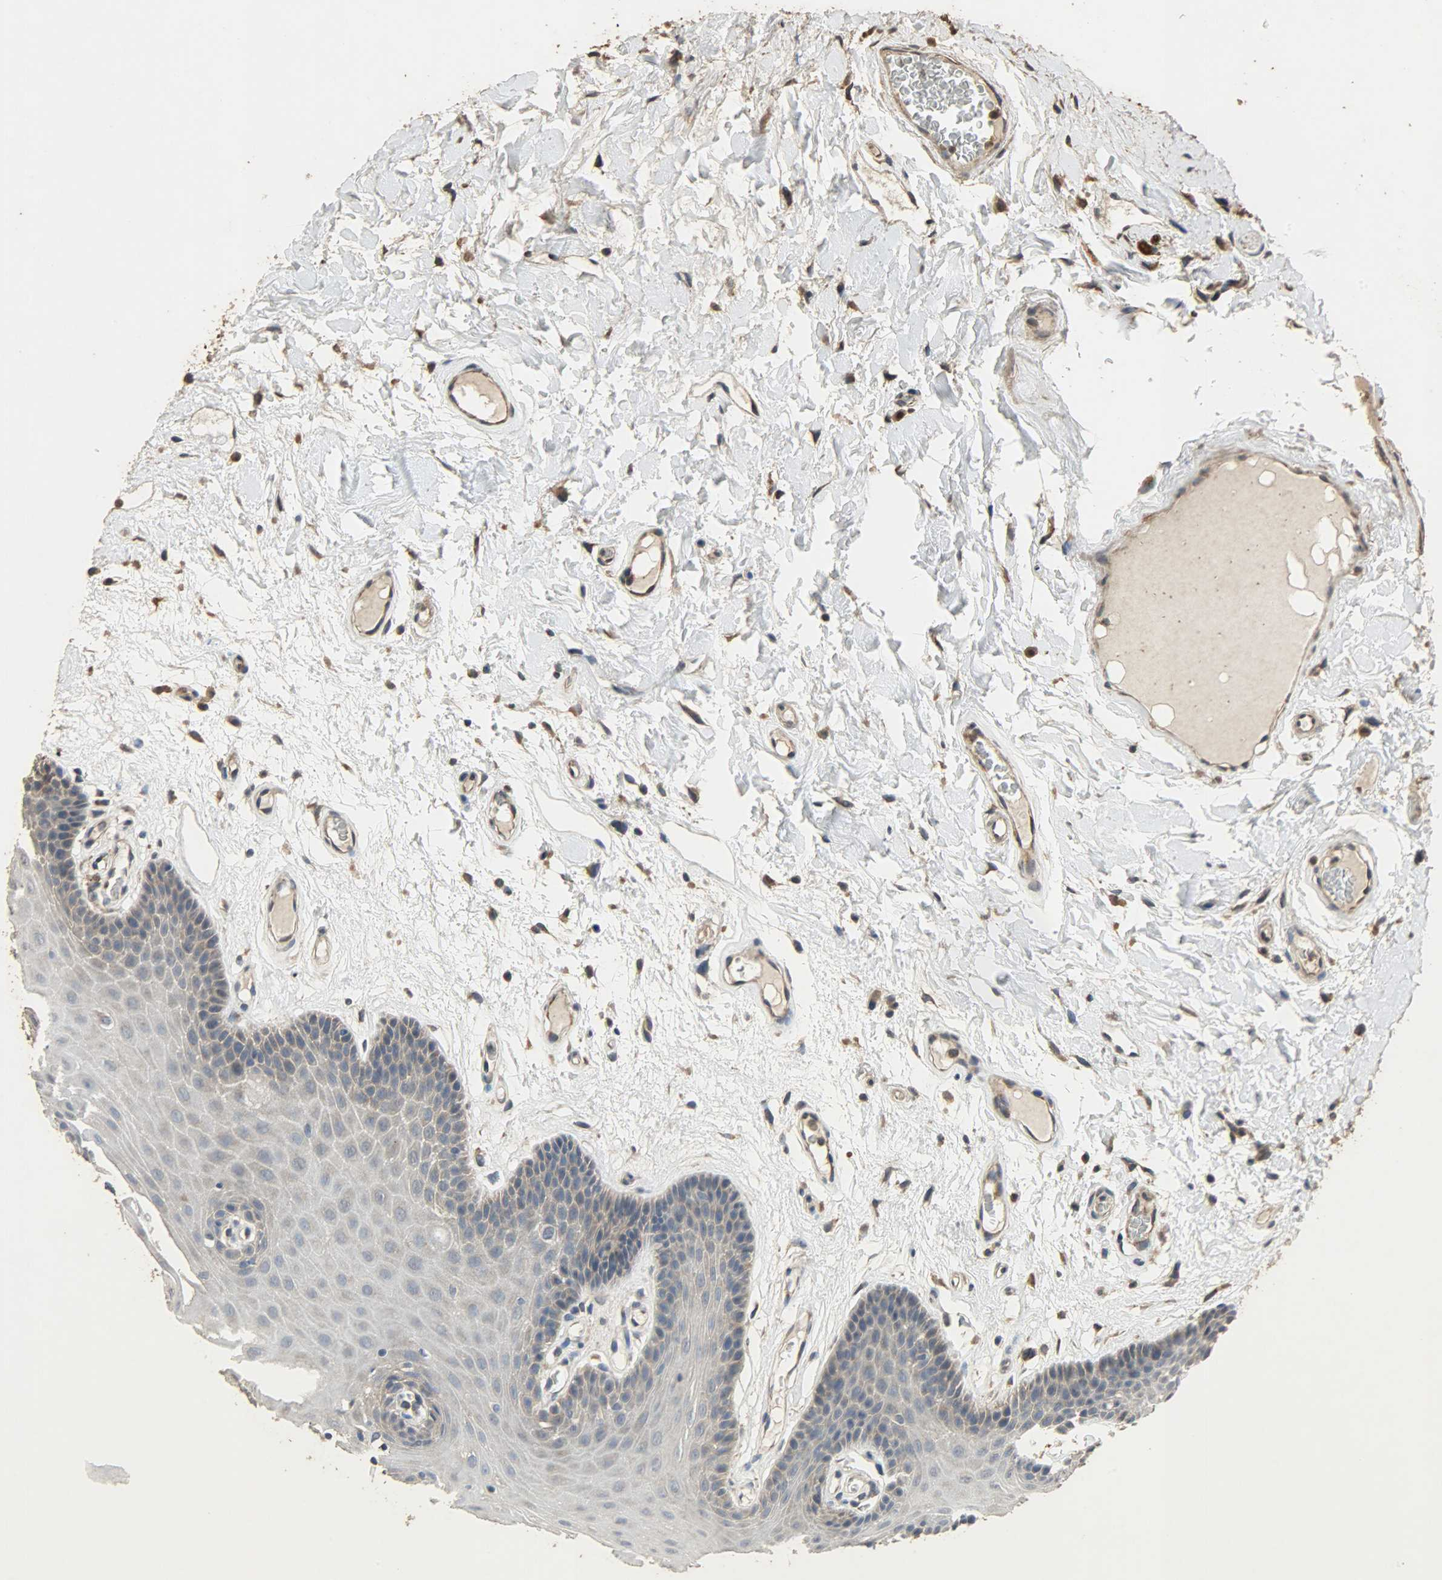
{"staining": {"intensity": "moderate", "quantity": ">75%", "location": "cytoplasmic/membranous"}, "tissue": "oral mucosa", "cell_type": "Squamous epithelial cells", "image_type": "normal", "snomed": [{"axis": "morphology", "description": "Normal tissue, NOS"}, {"axis": "morphology", "description": "Squamous cell carcinoma, NOS"}, {"axis": "topography", "description": "Skeletal muscle"}, {"axis": "topography", "description": "Oral tissue"}, {"axis": "topography", "description": "Head-Neck"}], "caption": "A brown stain highlights moderate cytoplasmic/membranous positivity of a protein in squamous epithelial cells of unremarkable human oral mucosa.", "gene": "CDKN2C", "patient": {"sex": "male", "age": 71}}